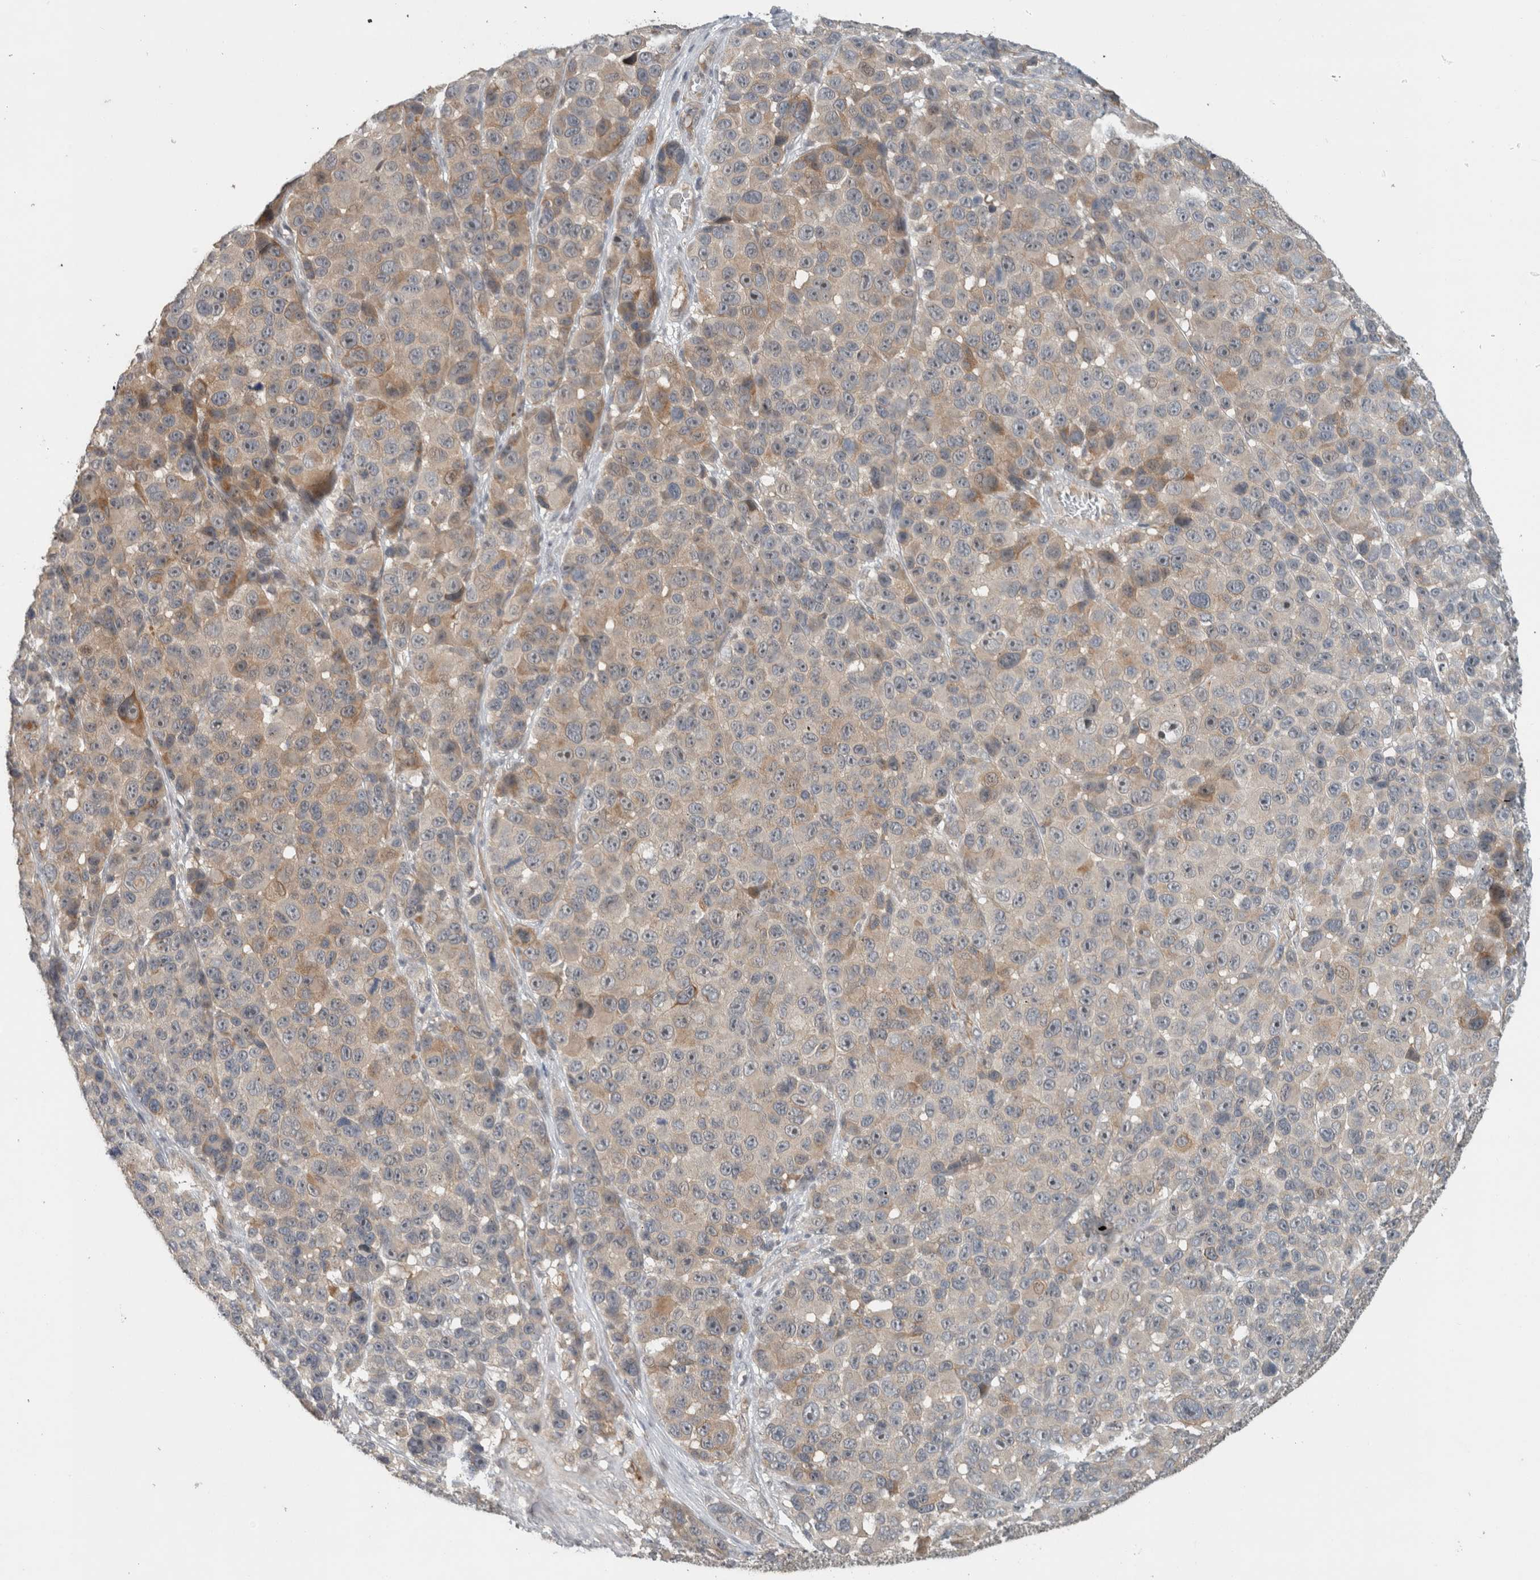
{"staining": {"intensity": "moderate", "quantity": "<25%", "location": "cytoplasmic/membranous"}, "tissue": "melanoma", "cell_type": "Tumor cells", "image_type": "cancer", "snomed": [{"axis": "morphology", "description": "Malignant melanoma, NOS"}, {"axis": "topography", "description": "Skin"}], "caption": "IHC photomicrograph of neoplastic tissue: melanoma stained using immunohistochemistry reveals low levels of moderate protein expression localized specifically in the cytoplasmic/membranous of tumor cells, appearing as a cytoplasmic/membranous brown color.", "gene": "ERCC6L2", "patient": {"sex": "male", "age": 53}}